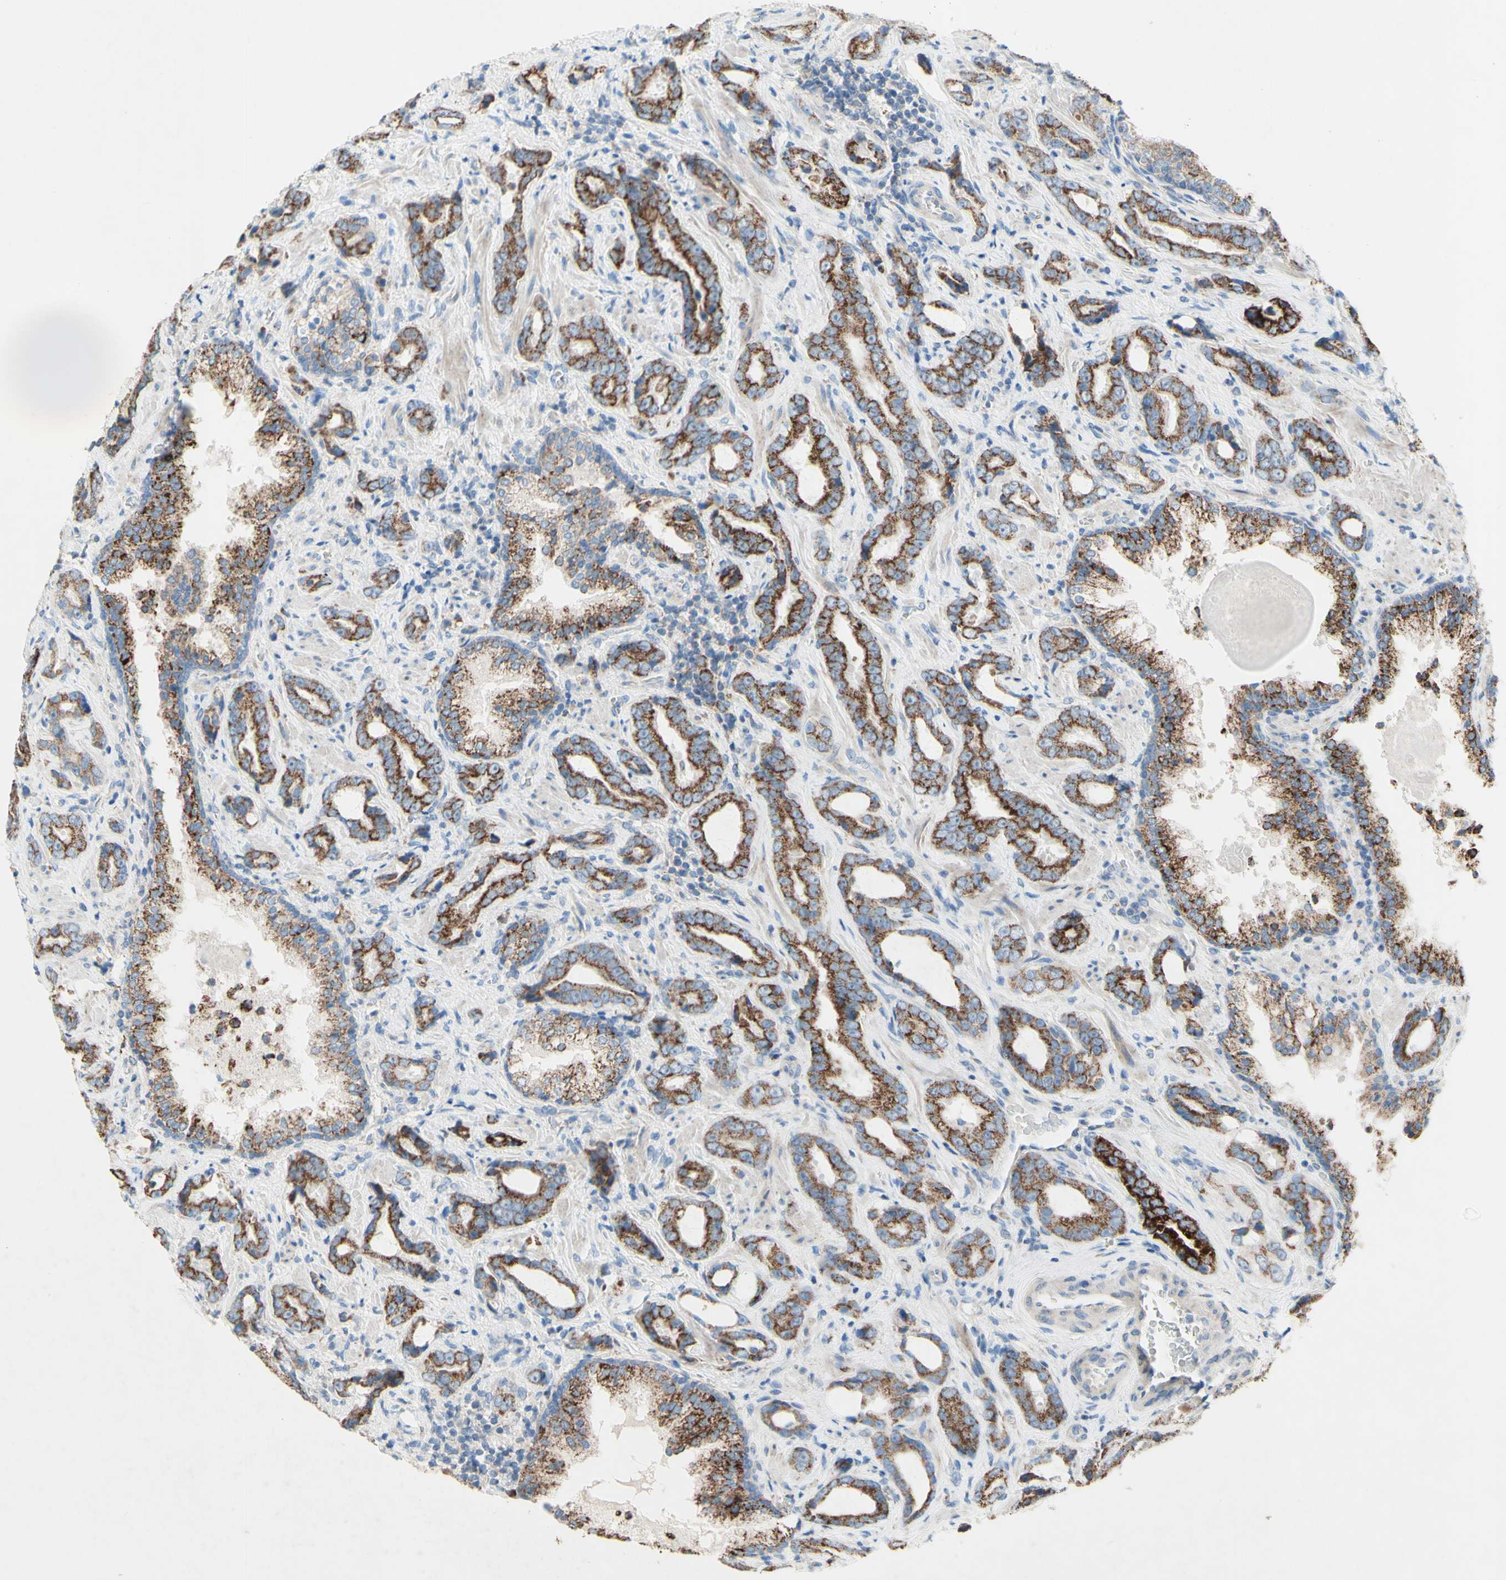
{"staining": {"intensity": "strong", "quantity": ">75%", "location": "cytoplasmic/membranous"}, "tissue": "prostate cancer", "cell_type": "Tumor cells", "image_type": "cancer", "snomed": [{"axis": "morphology", "description": "Adenocarcinoma, Low grade"}, {"axis": "topography", "description": "Prostate"}], "caption": "Immunohistochemistry histopathology image of neoplastic tissue: human prostate low-grade adenocarcinoma stained using immunohistochemistry (IHC) shows high levels of strong protein expression localized specifically in the cytoplasmic/membranous of tumor cells, appearing as a cytoplasmic/membranous brown color.", "gene": "ACADL", "patient": {"sex": "male", "age": 60}}